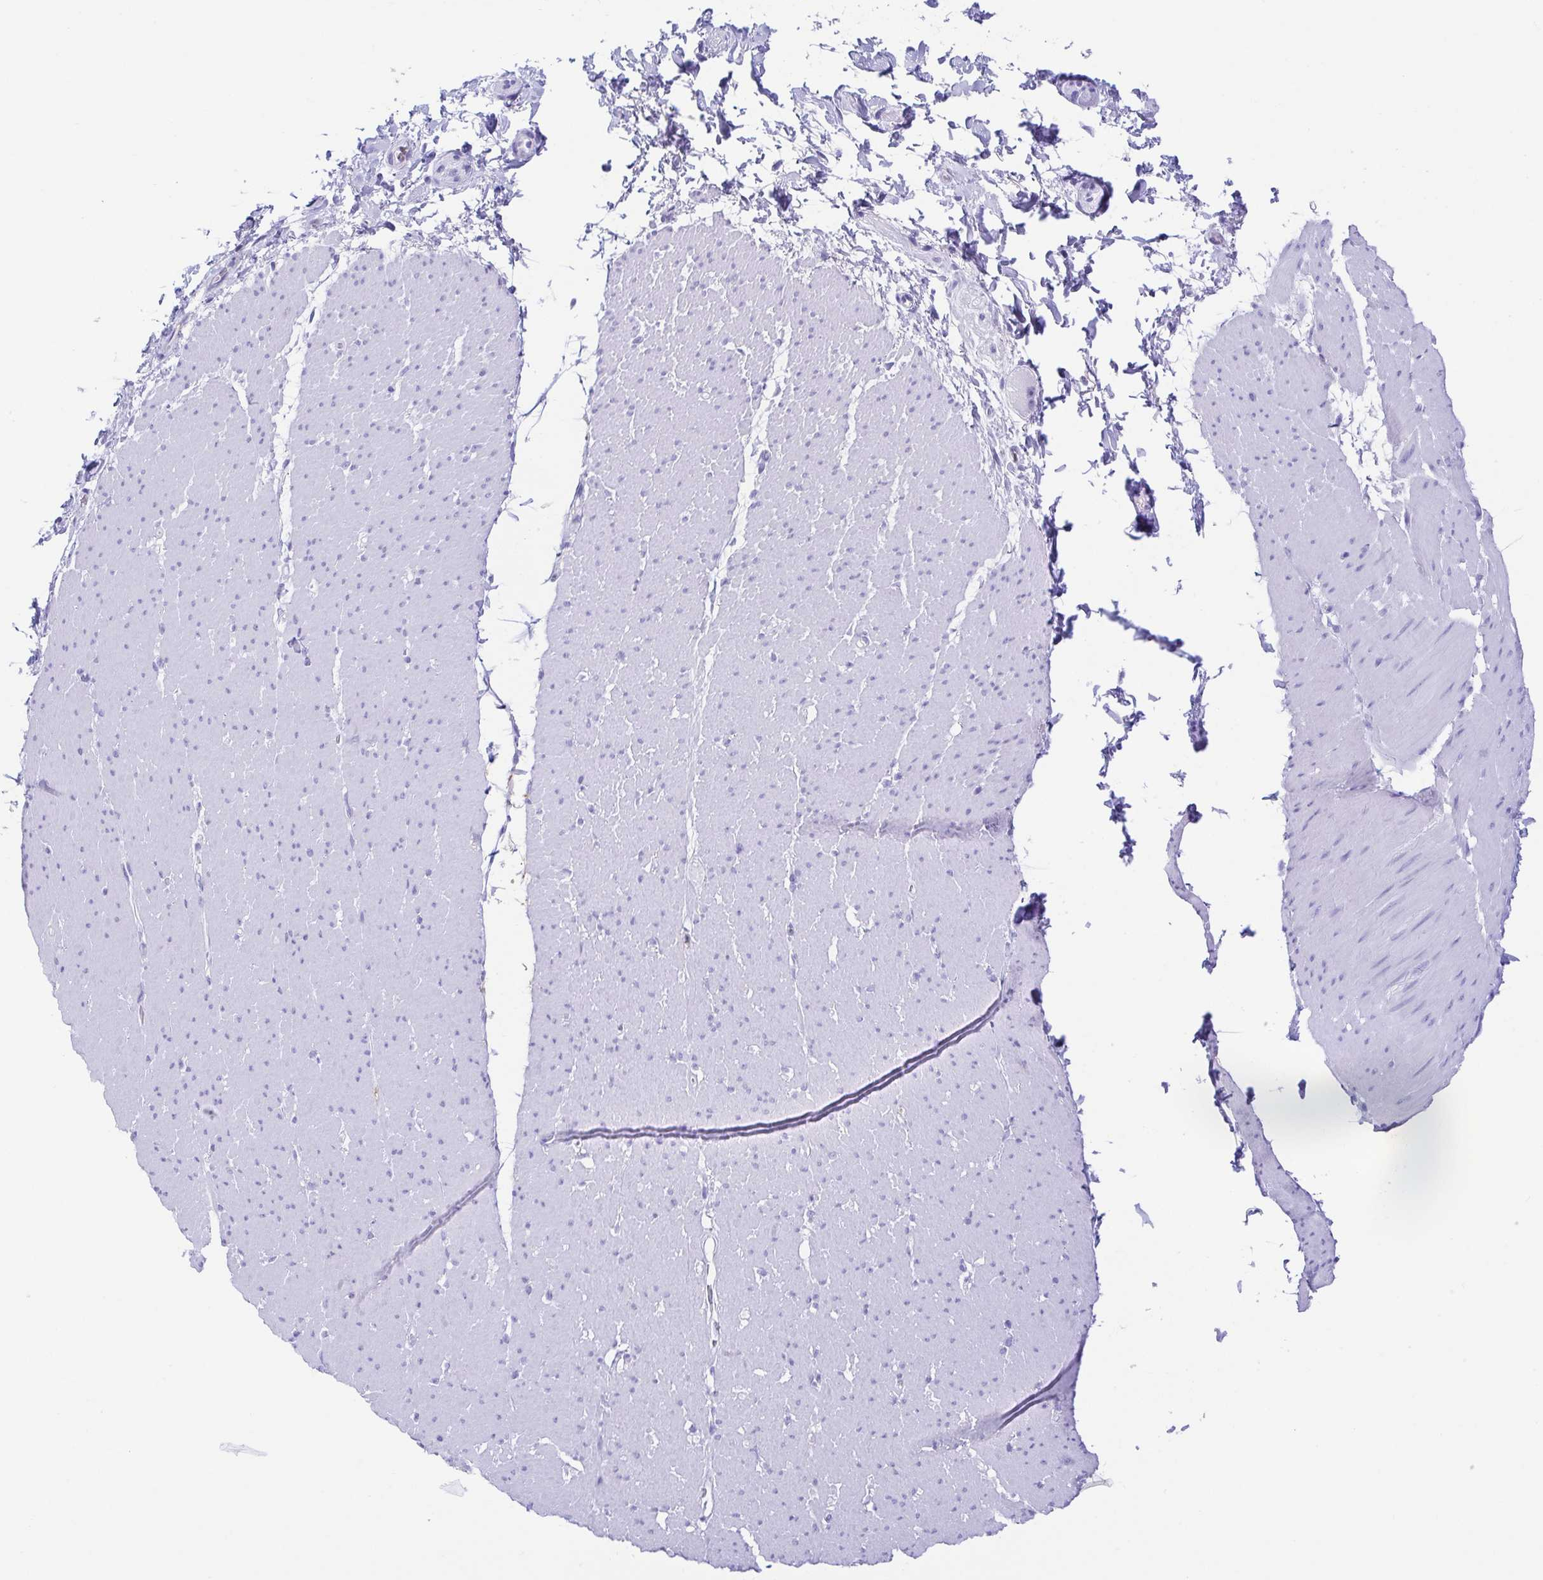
{"staining": {"intensity": "negative", "quantity": "none", "location": "none"}, "tissue": "smooth muscle", "cell_type": "Smooth muscle cells", "image_type": "normal", "snomed": [{"axis": "morphology", "description": "Normal tissue, NOS"}, {"axis": "topography", "description": "Smooth muscle"}, {"axis": "topography", "description": "Rectum"}], "caption": "This is a histopathology image of IHC staining of normal smooth muscle, which shows no positivity in smooth muscle cells.", "gene": "GKN1", "patient": {"sex": "male", "age": 53}}